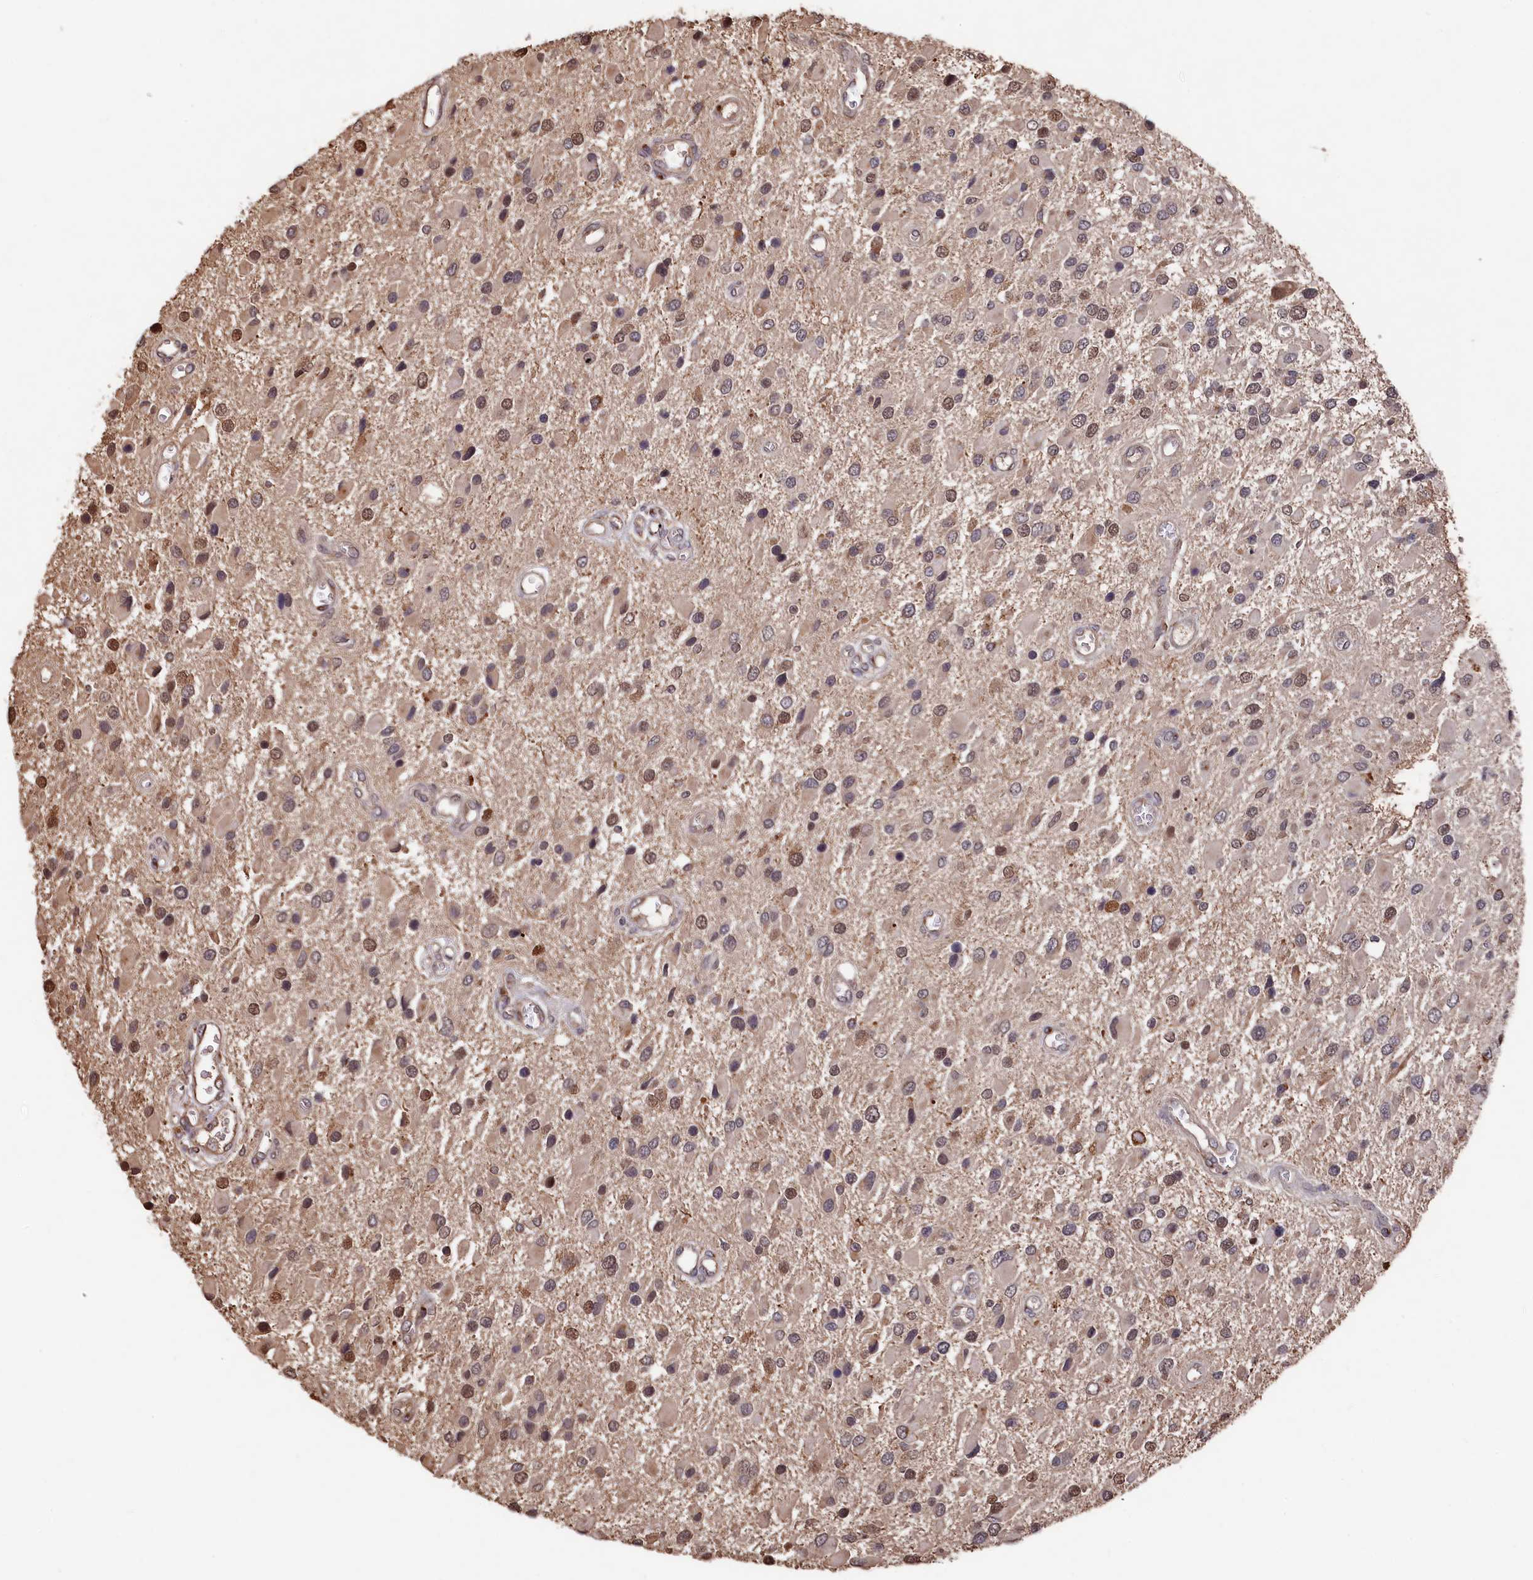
{"staining": {"intensity": "weak", "quantity": "25%-75%", "location": "cytoplasmic/membranous,nuclear"}, "tissue": "glioma", "cell_type": "Tumor cells", "image_type": "cancer", "snomed": [{"axis": "morphology", "description": "Glioma, malignant, High grade"}, {"axis": "topography", "description": "Brain"}], "caption": "The micrograph displays immunohistochemical staining of malignant high-grade glioma. There is weak cytoplasmic/membranous and nuclear staining is appreciated in about 25%-75% of tumor cells. Immunohistochemistry stains the protein in brown and the nuclei are stained blue.", "gene": "NAA60", "patient": {"sex": "male", "age": 53}}